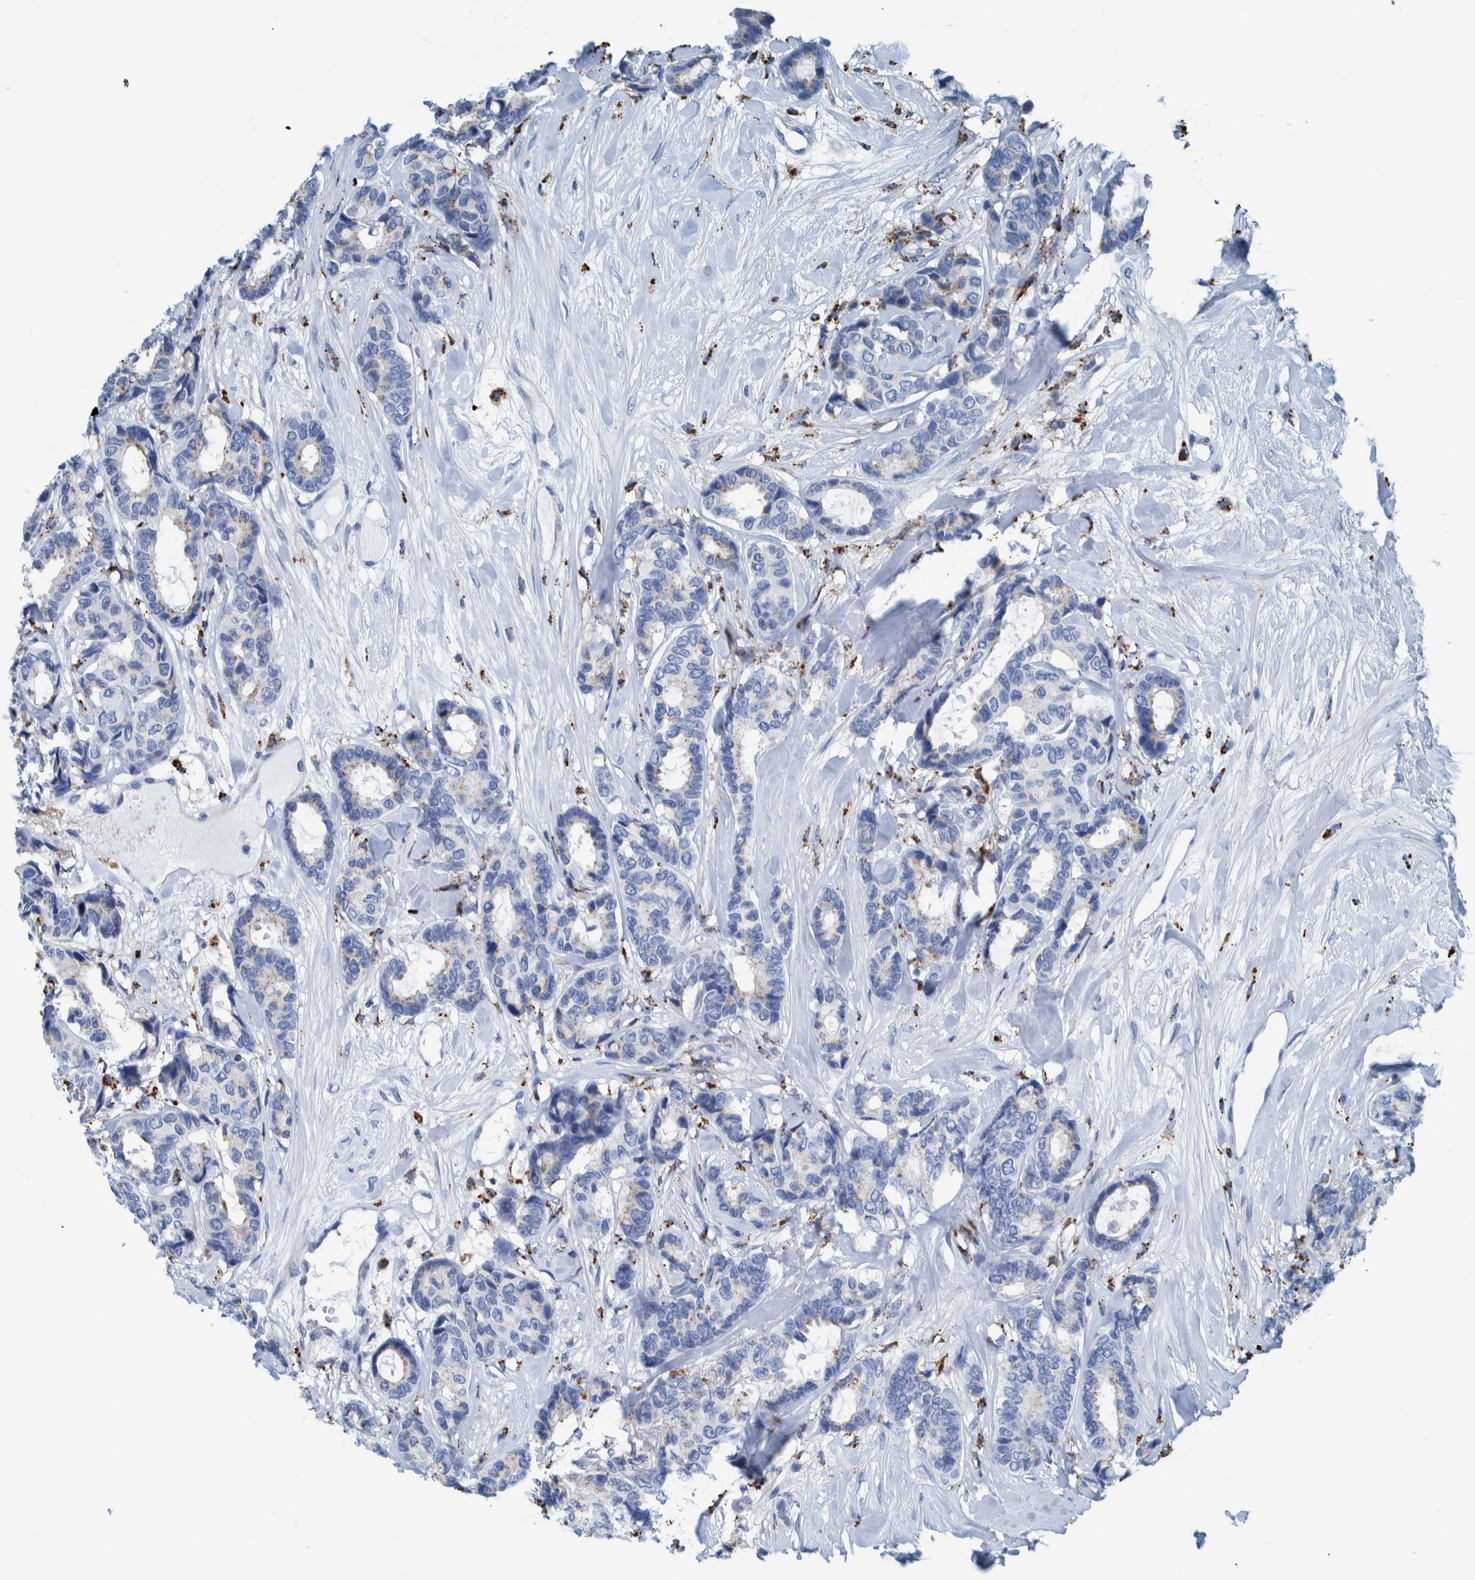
{"staining": {"intensity": "negative", "quantity": "none", "location": "none"}, "tissue": "breast cancer", "cell_type": "Tumor cells", "image_type": "cancer", "snomed": [{"axis": "morphology", "description": "Duct carcinoma"}, {"axis": "topography", "description": "Breast"}], "caption": "DAB immunohistochemical staining of breast cancer (infiltrating ductal carcinoma) exhibits no significant positivity in tumor cells.", "gene": "IDO1", "patient": {"sex": "female", "age": 87}}